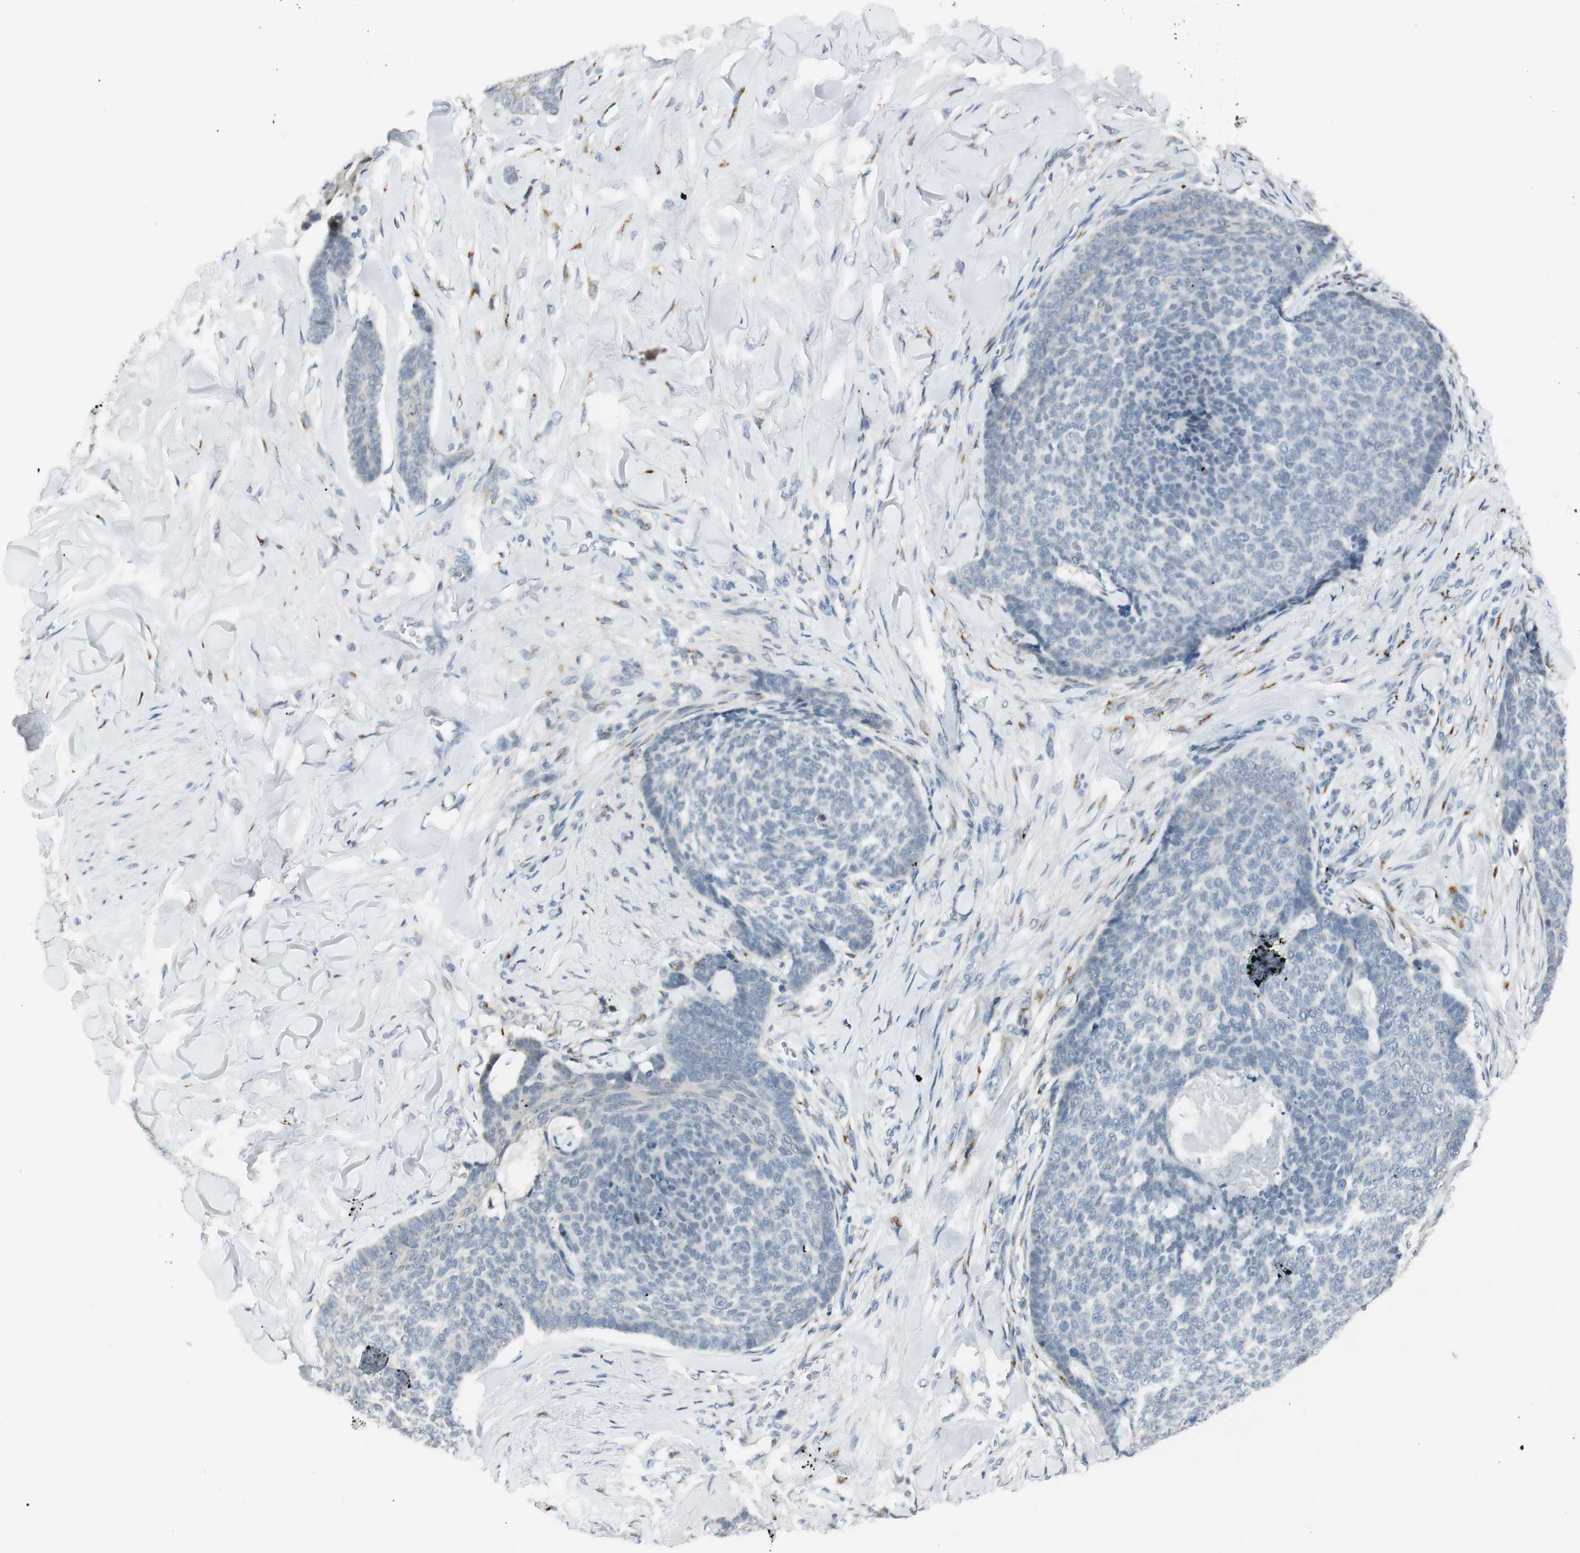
{"staining": {"intensity": "negative", "quantity": "none", "location": "none"}, "tissue": "skin cancer", "cell_type": "Tumor cells", "image_type": "cancer", "snomed": [{"axis": "morphology", "description": "Basal cell carcinoma"}, {"axis": "topography", "description": "Skin"}], "caption": "Micrograph shows no significant protein staining in tumor cells of basal cell carcinoma (skin).", "gene": "B4GALNT1", "patient": {"sex": "male", "age": 84}}